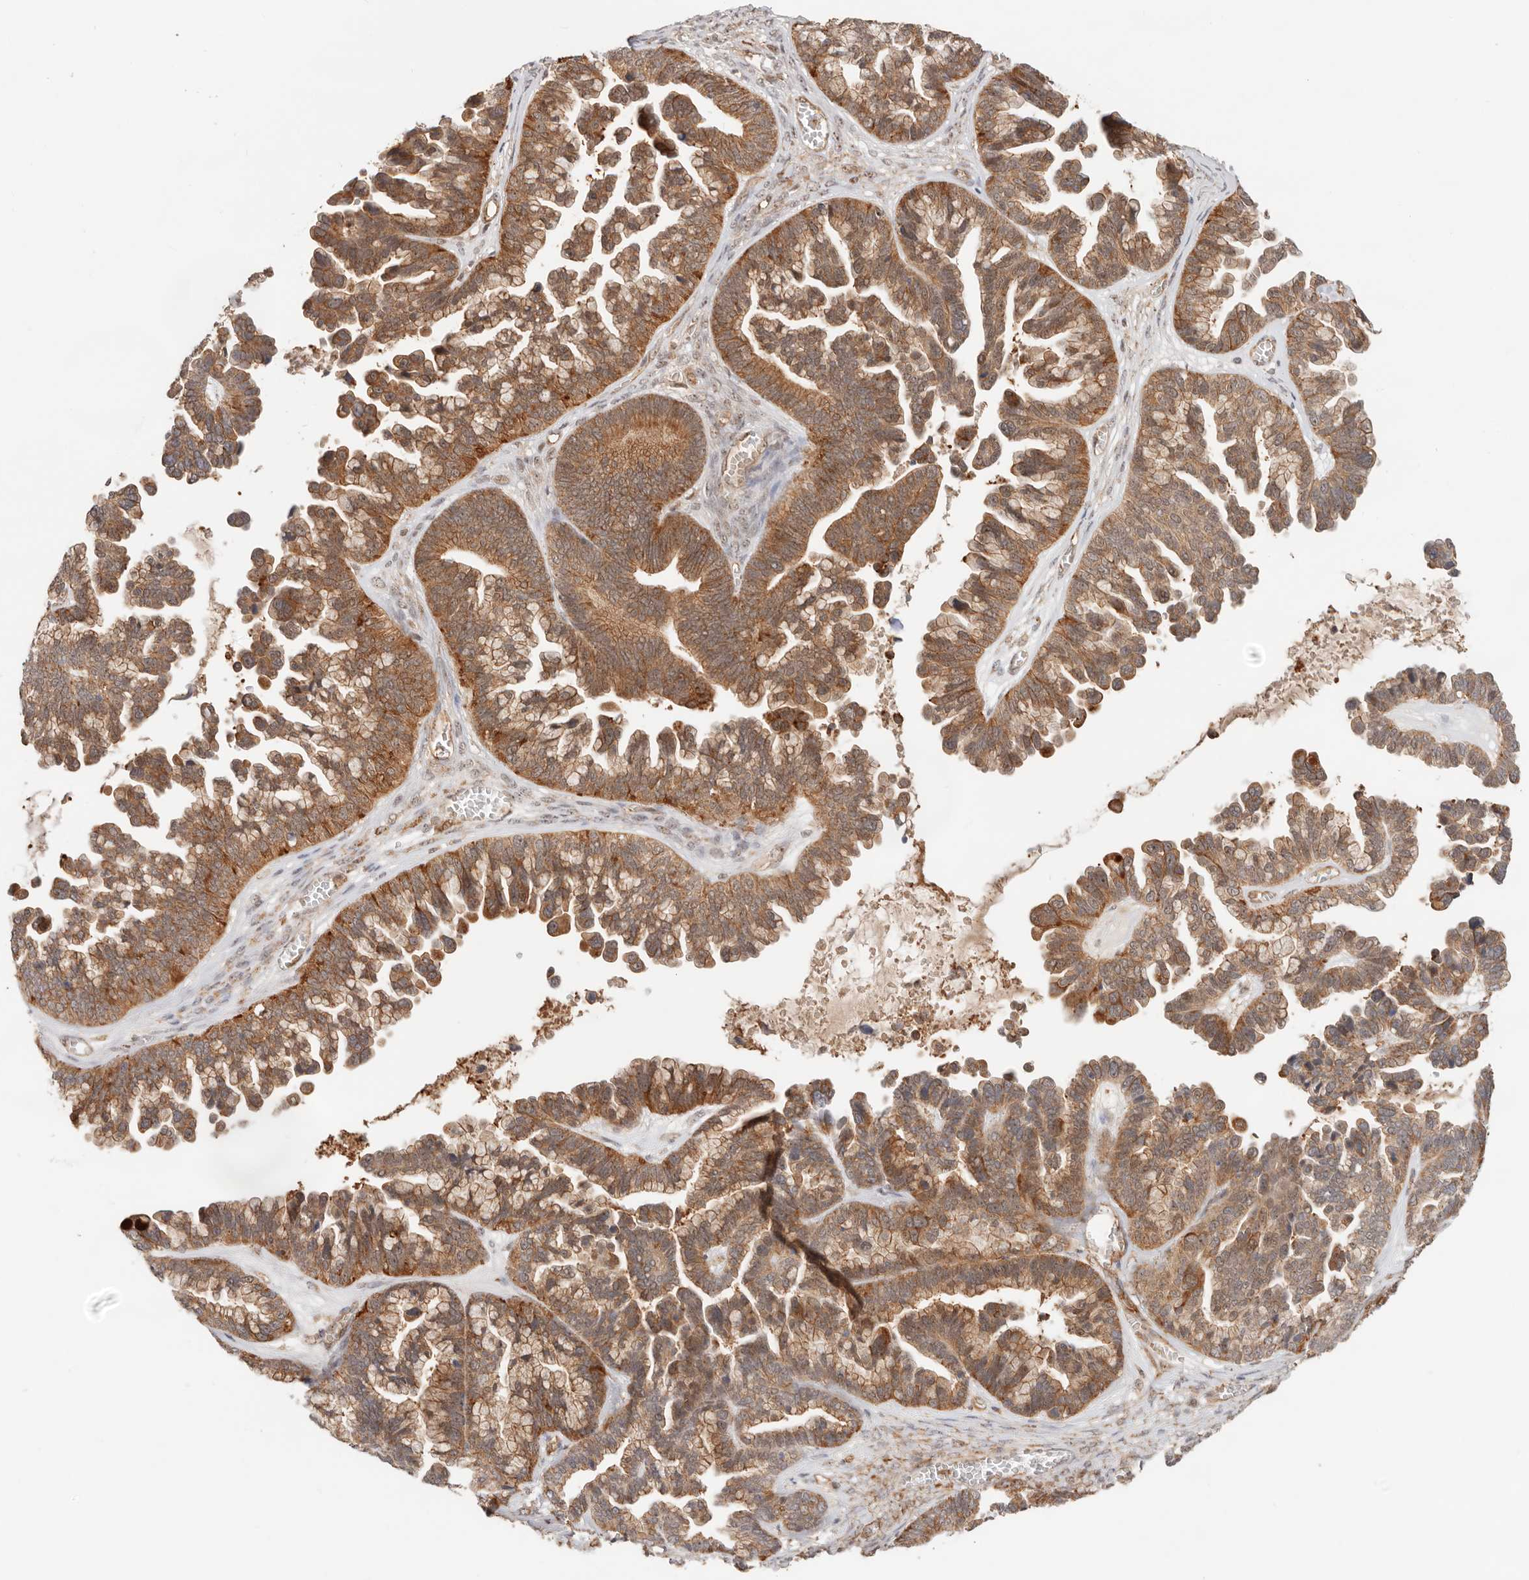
{"staining": {"intensity": "moderate", "quantity": ">75%", "location": "cytoplasmic/membranous,nuclear"}, "tissue": "ovarian cancer", "cell_type": "Tumor cells", "image_type": "cancer", "snomed": [{"axis": "morphology", "description": "Cystadenocarcinoma, serous, NOS"}, {"axis": "topography", "description": "Ovary"}], "caption": "This is a photomicrograph of IHC staining of ovarian serous cystadenocarcinoma, which shows moderate expression in the cytoplasmic/membranous and nuclear of tumor cells.", "gene": "HEXD", "patient": {"sex": "female", "age": 56}}